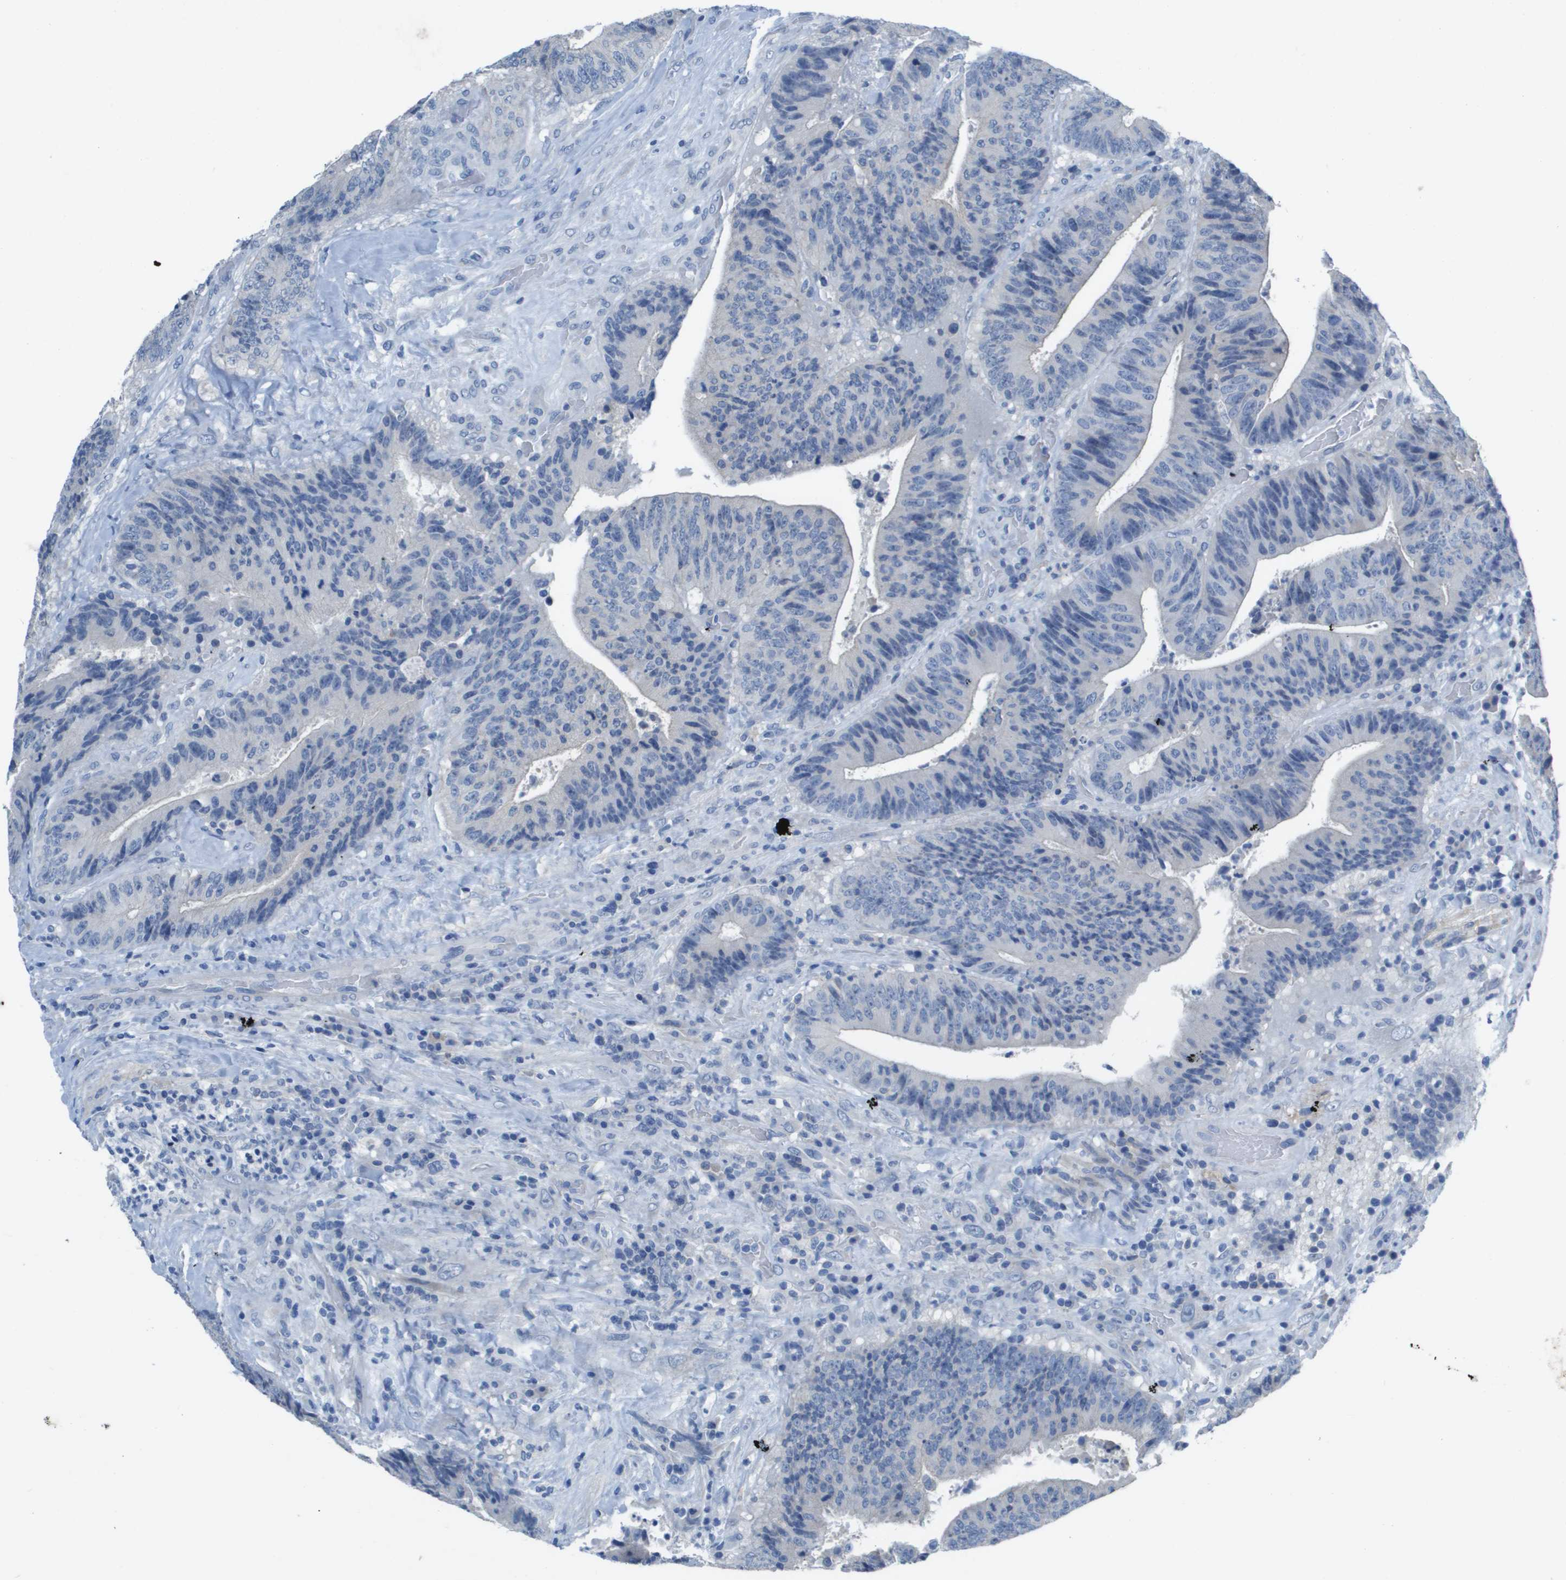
{"staining": {"intensity": "negative", "quantity": "none", "location": "none"}, "tissue": "colorectal cancer", "cell_type": "Tumor cells", "image_type": "cancer", "snomed": [{"axis": "morphology", "description": "Adenocarcinoma, NOS"}, {"axis": "topography", "description": "Rectum"}], "caption": "DAB immunohistochemical staining of colorectal cancer (adenocarcinoma) exhibits no significant staining in tumor cells.", "gene": "NCS1", "patient": {"sex": "male", "age": 72}}